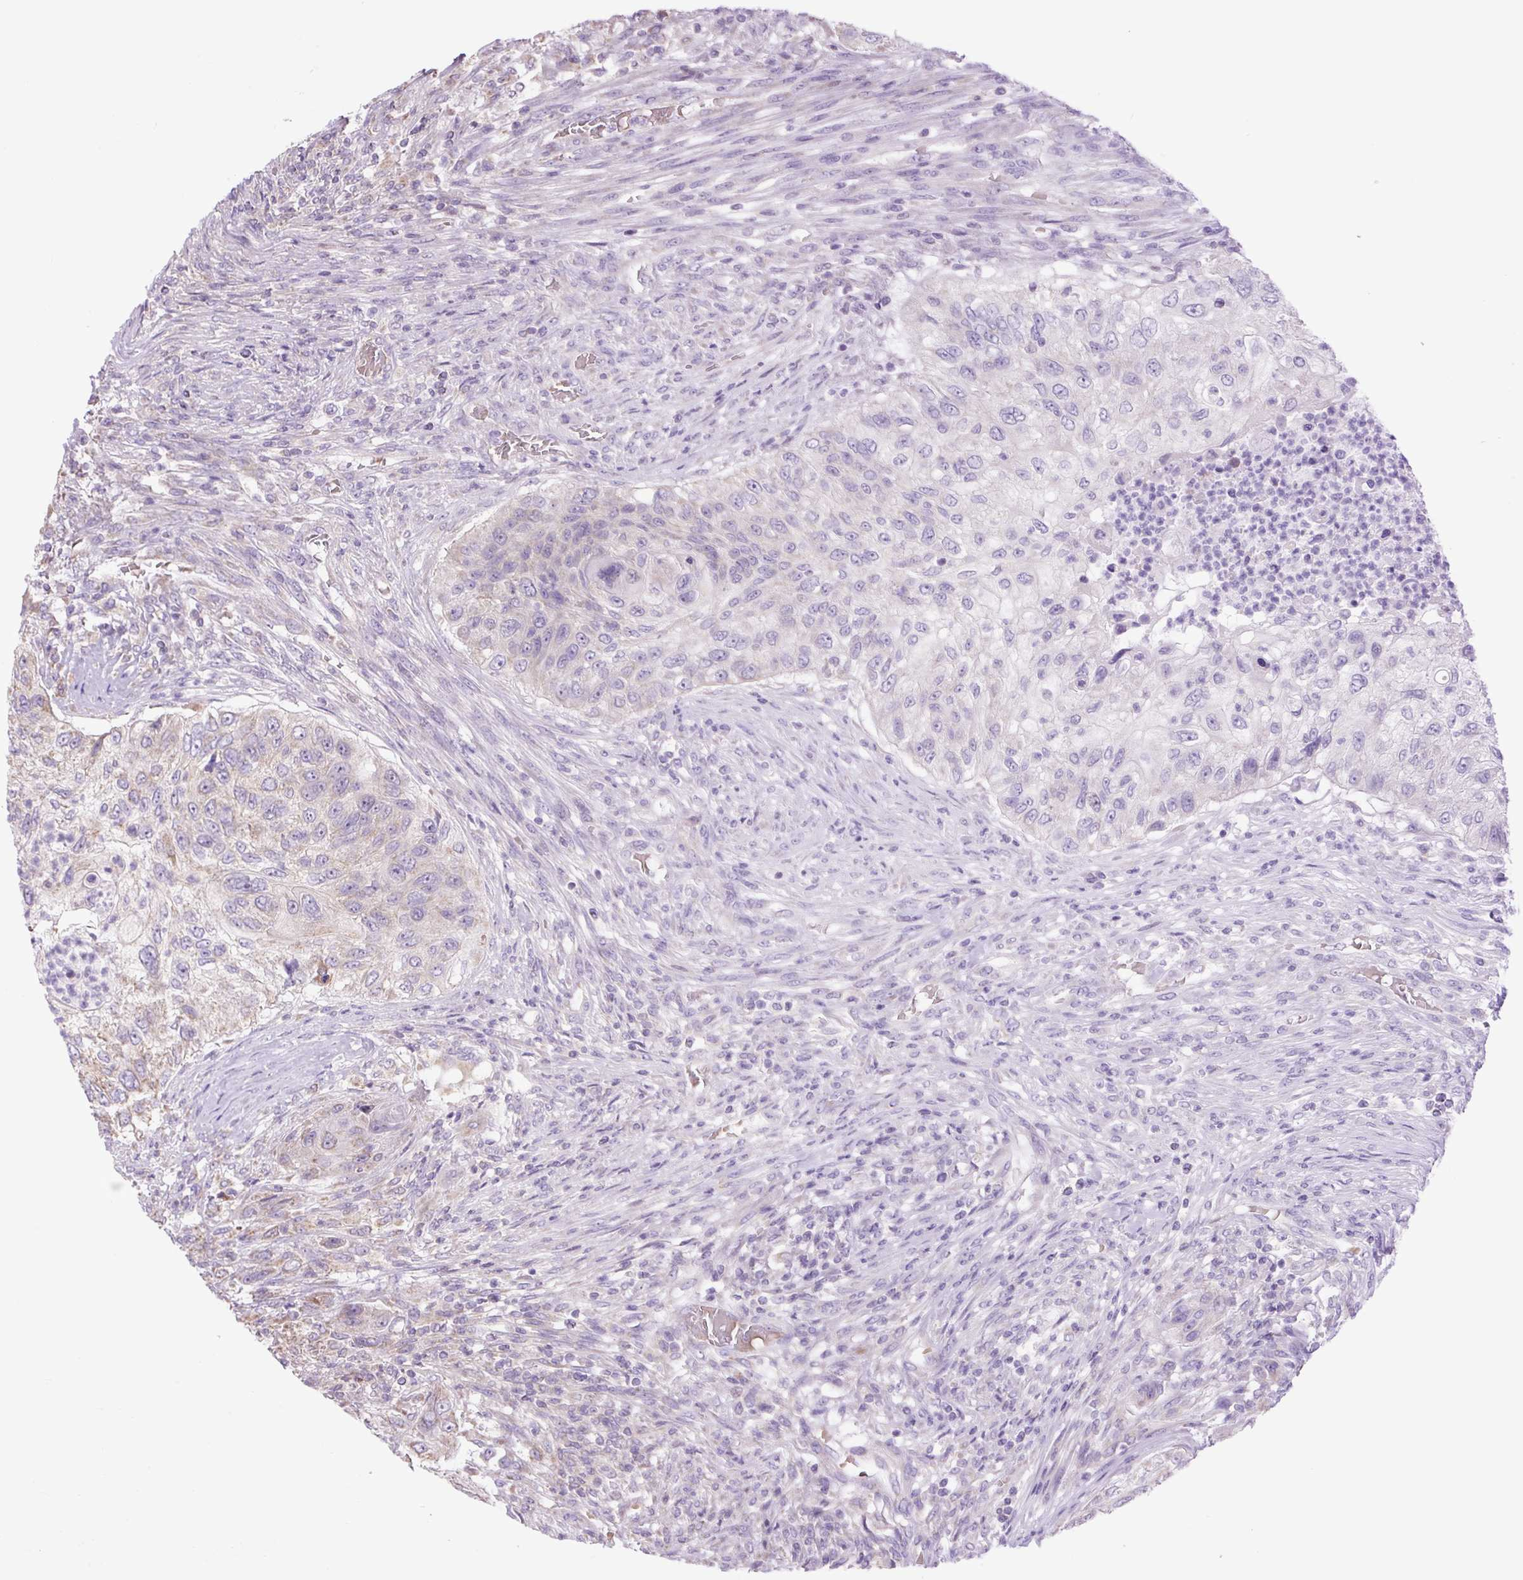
{"staining": {"intensity": "weak", "quantity": "25%-75%", "location": "cytoplasmic/membranous"}, "tissue": "urothelial cancer", "cell_type": "Tumor cells", "image_type": "cancer", "snomed": [{"axis": "morphology", "description": "Urothelial carcinoma, High grade"}, {"axis": "topography", "description": "Urinary bladder"}], "caption": "This histopathology image exhibits immunohistochemistry staining of urothelial cancer, with low weak cytoplasmic/membranous expression in approximately 25%-75% of tumor cells.", "gene": "PLCG1", "patient": {"sex": "female", "age": 60}}